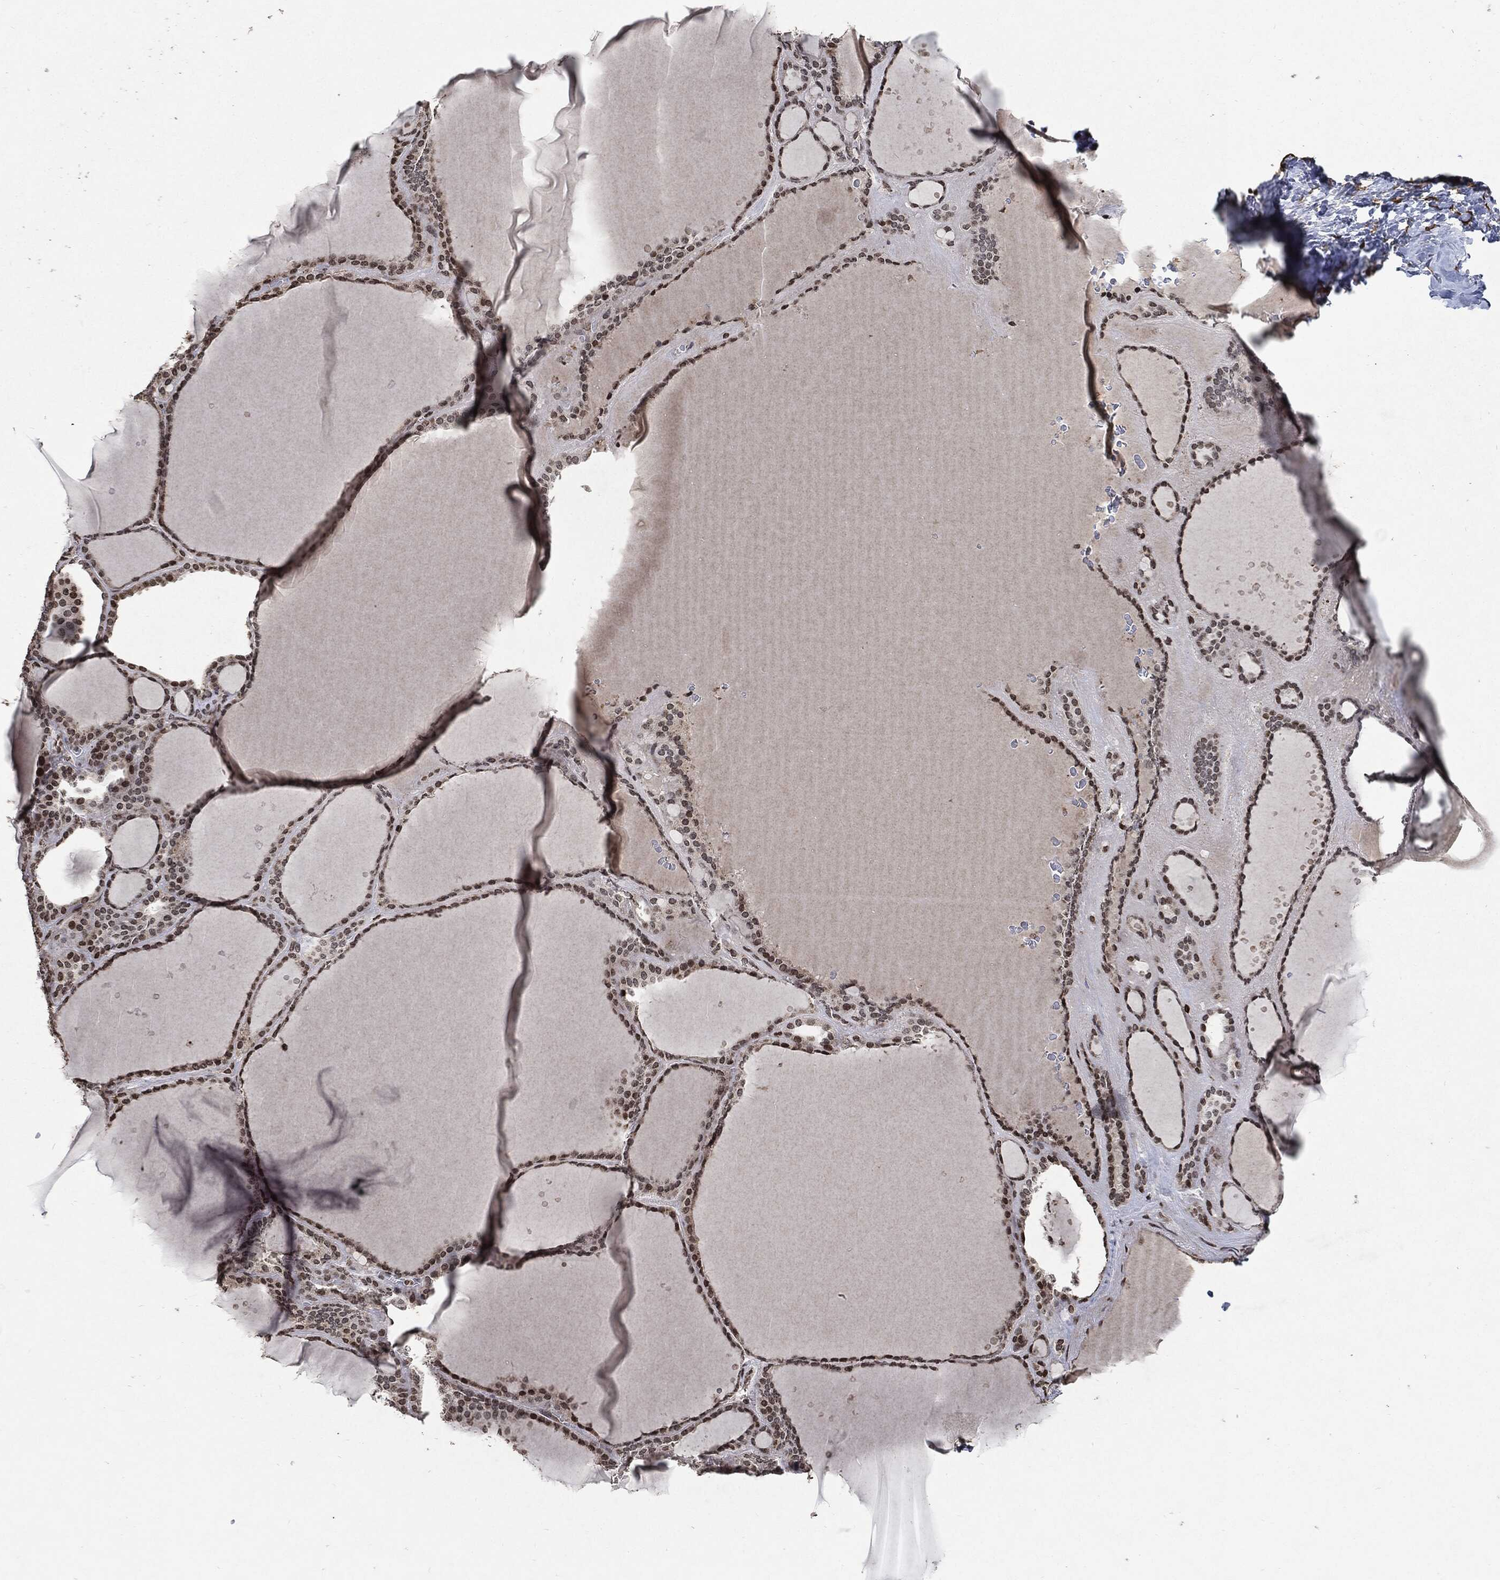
{"staining": {"intensity": "moderate", "quantity": "25%-75%", "location": "nuclear"}, "tissue": "thyroid gland", "cell_type": "Glandular cells", "image_type": "normal", "snomed": [{"axis": "morphology", "description": "Normal tissue, NOS"}, {"axis": "topography", "description": "Thyroid gland"}], "caption": "Protein staining exhibits moderate nuclear expression in about 25%-75% of glandular cells in normal thyroid gland. (DAB IHC, brown staining for protein, blue staining for nuclei).", "gene": "JUN", "patient": {"sex": "male", "age": 63}}